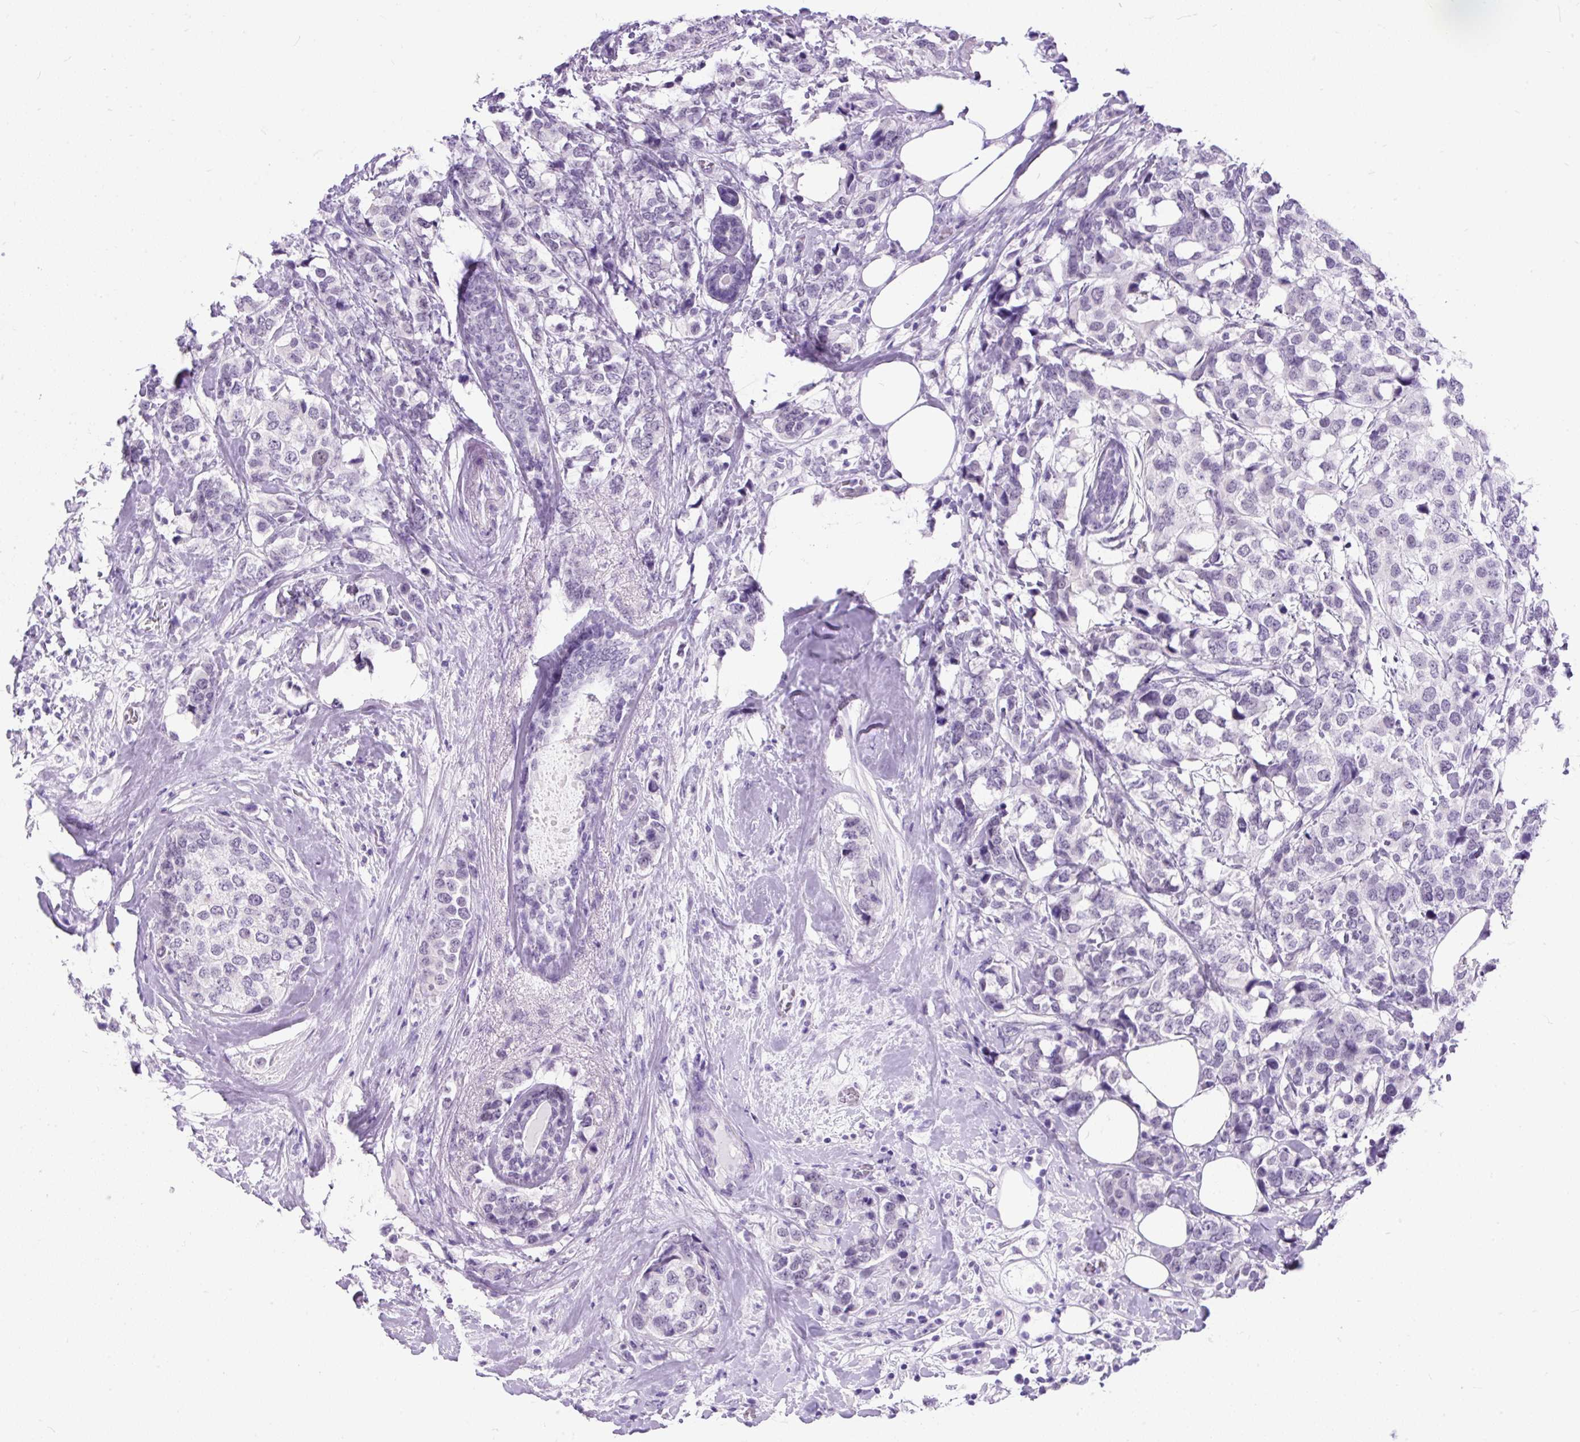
{"staining": {"intensity": "negative", "quantity": "none", "location": "none"}, "tissue": "breast cancer", "cell_type": "Tumor cells", "image_type": "cancer", "snomed": [{"axis": "morphology", "description": "Lobular carcinoma"}, {"axis": "topography", "description": "Breast"}], "caption": "DAB (3,3'-diaminobenzidine) immunohistochemical staining of human lobular carcinoma (breast) displays no significant expression in tumor cells.", "gene": "SCGB1A1", "patient": {"sex": "female", "age": 59}}